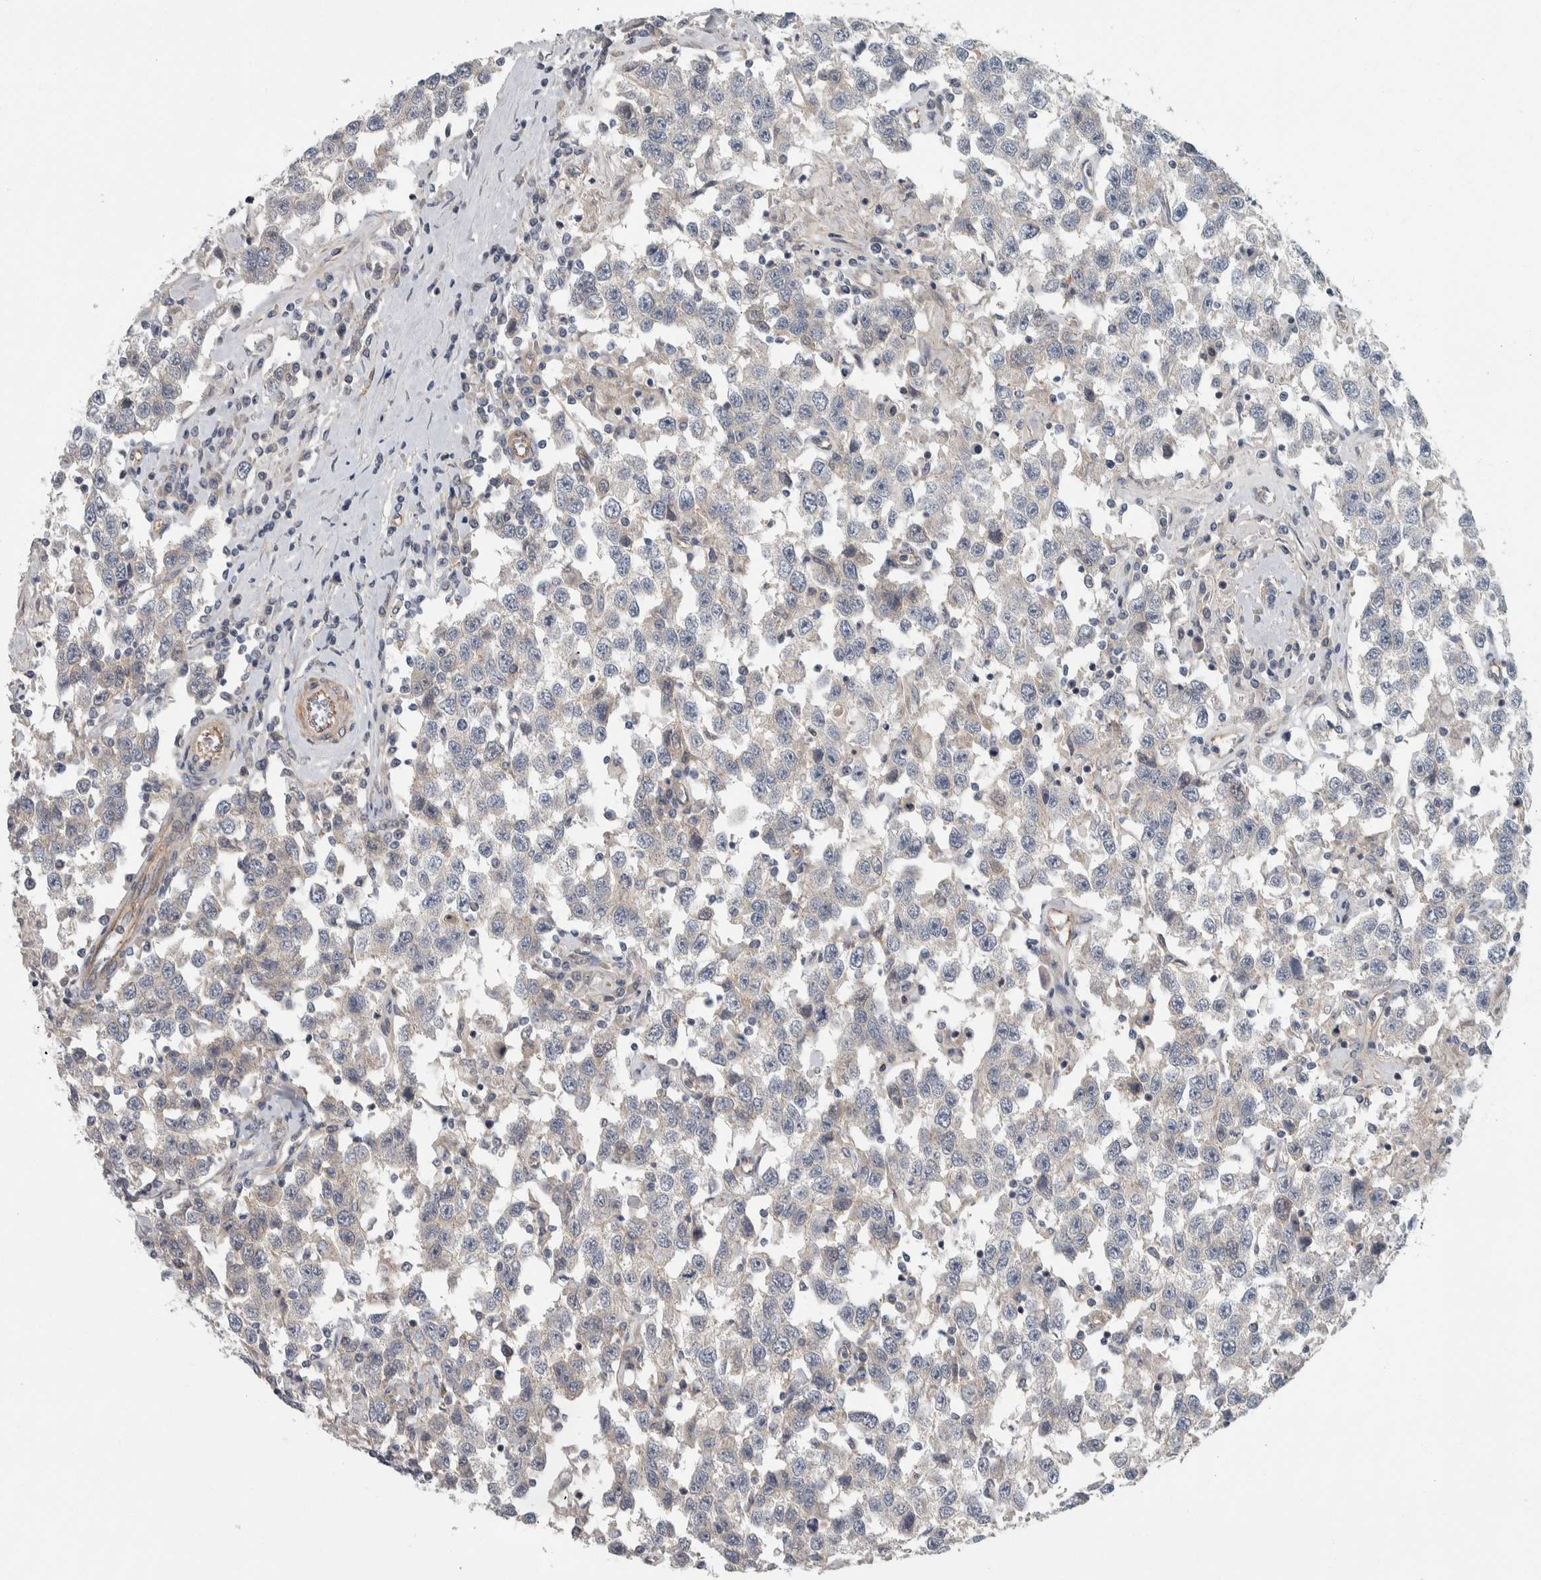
{"staining": {"intensity": "negative", "quantity": "none", "location": "none"}, "tissue": "testis cancer", "cell_type": "Tumor cells", "image_type": "cancer", "snomed": [{"axis": "morphology", "description": "Seminoma, NOS"}, {"axis": "topography", "description": "Testis"}], "caption": "IHC photomicrograph of human seminoma (testis) stained for a protein (brown), which displays no positivity in tumor cells.", "gene": "KCNJ3", "patient": {"sex": "male", "age": 41}}